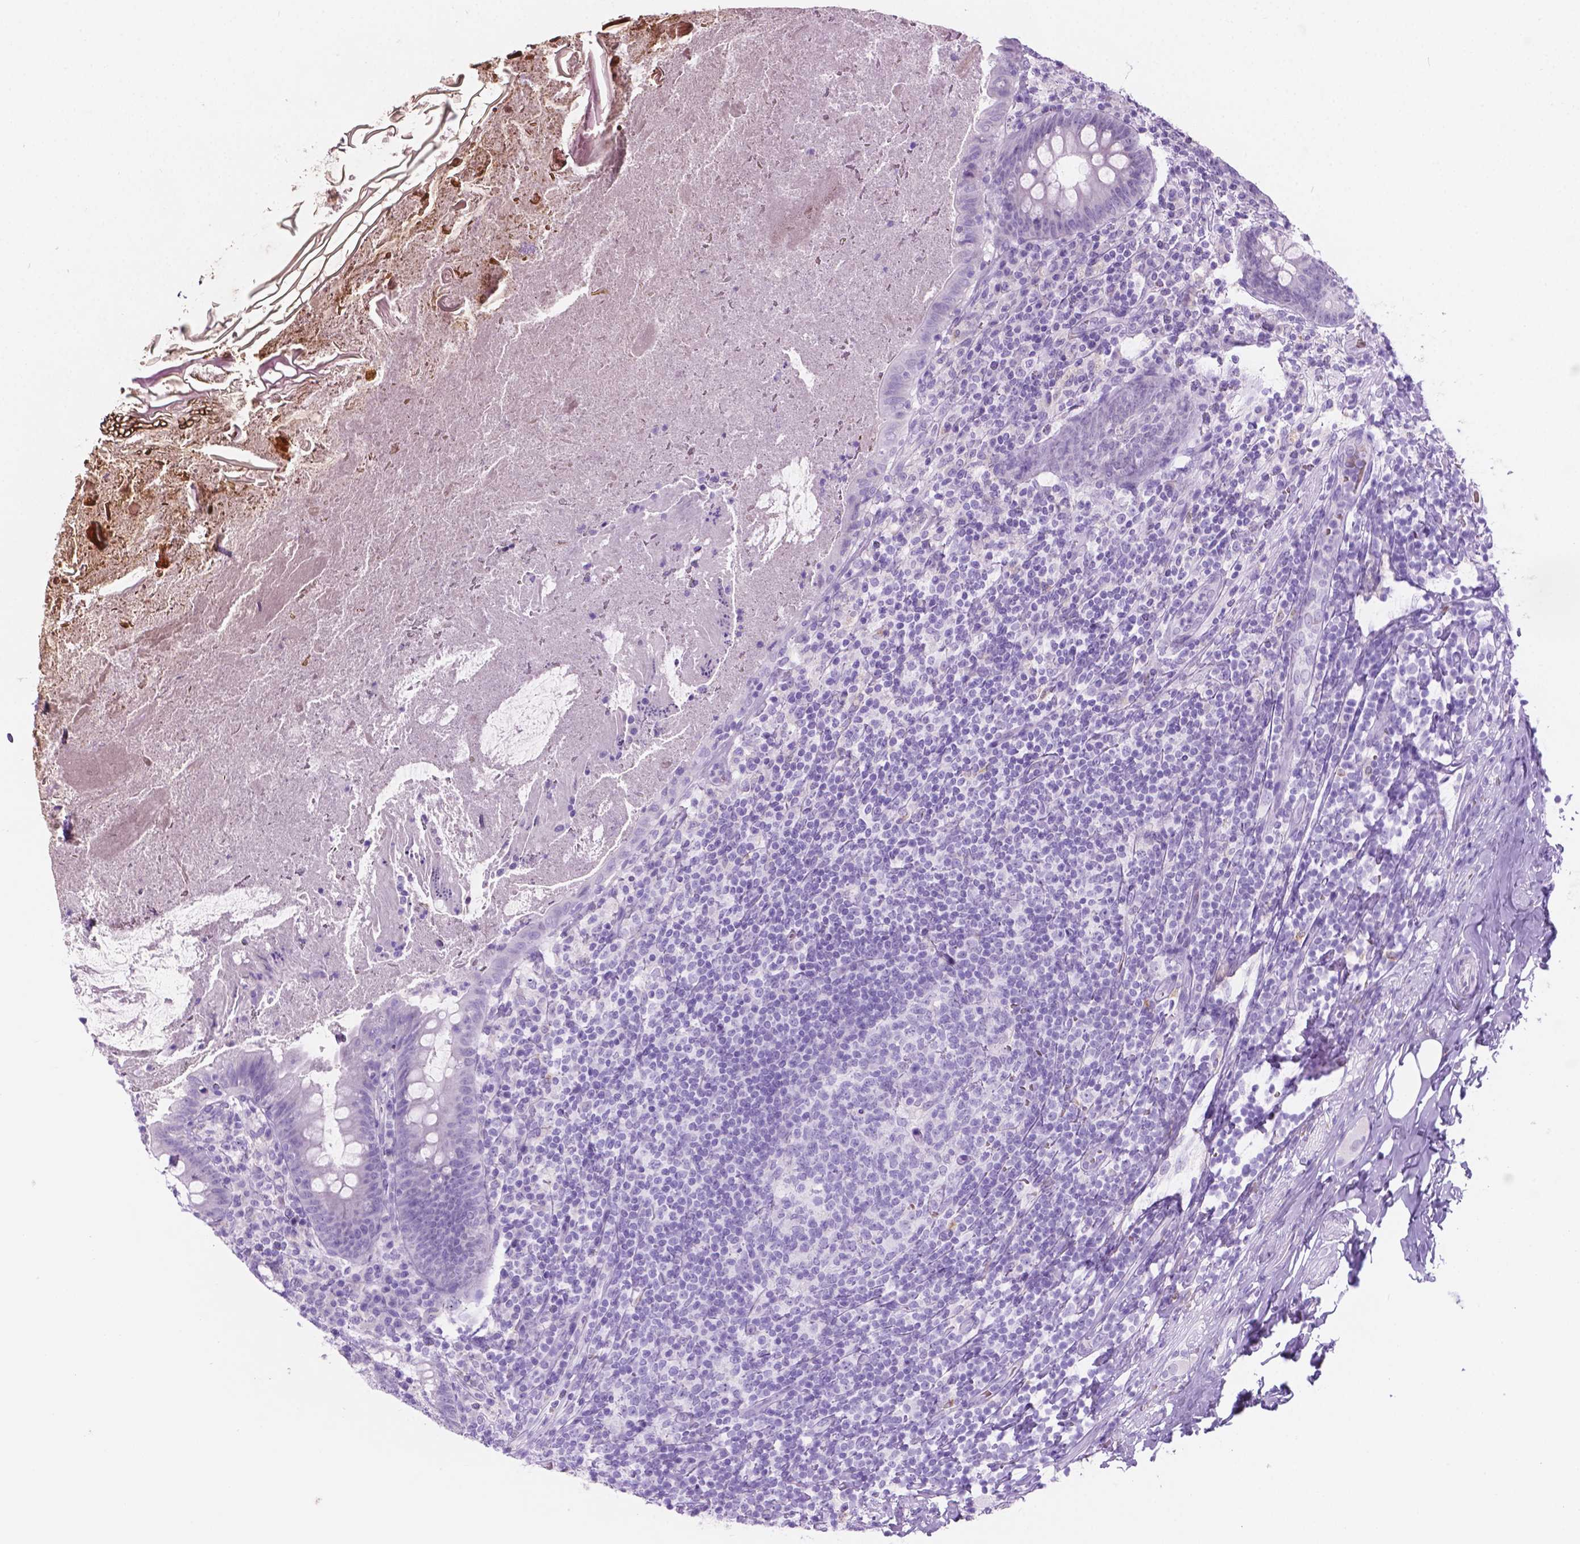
{"staining": {"intensity": "negative", "quantity": "none", "location": "none"}, "tissue": "appendix", "cell_type": "Glandular cells", "image_type": "normal", "snomed": [{"axis": "morphology", "description": "Normal tissue, NOS"}, {"axis": "topography", "description": "Appendix"}], "caption": "IHC photomicrograph of normal appendix: appendix stained with DAB (3,3'-diaminobenzidine) exhibits no significant protein expression in glandular cells.", "gene": "GRIN2B", "patient": {"sex": "male", "age": 47}}